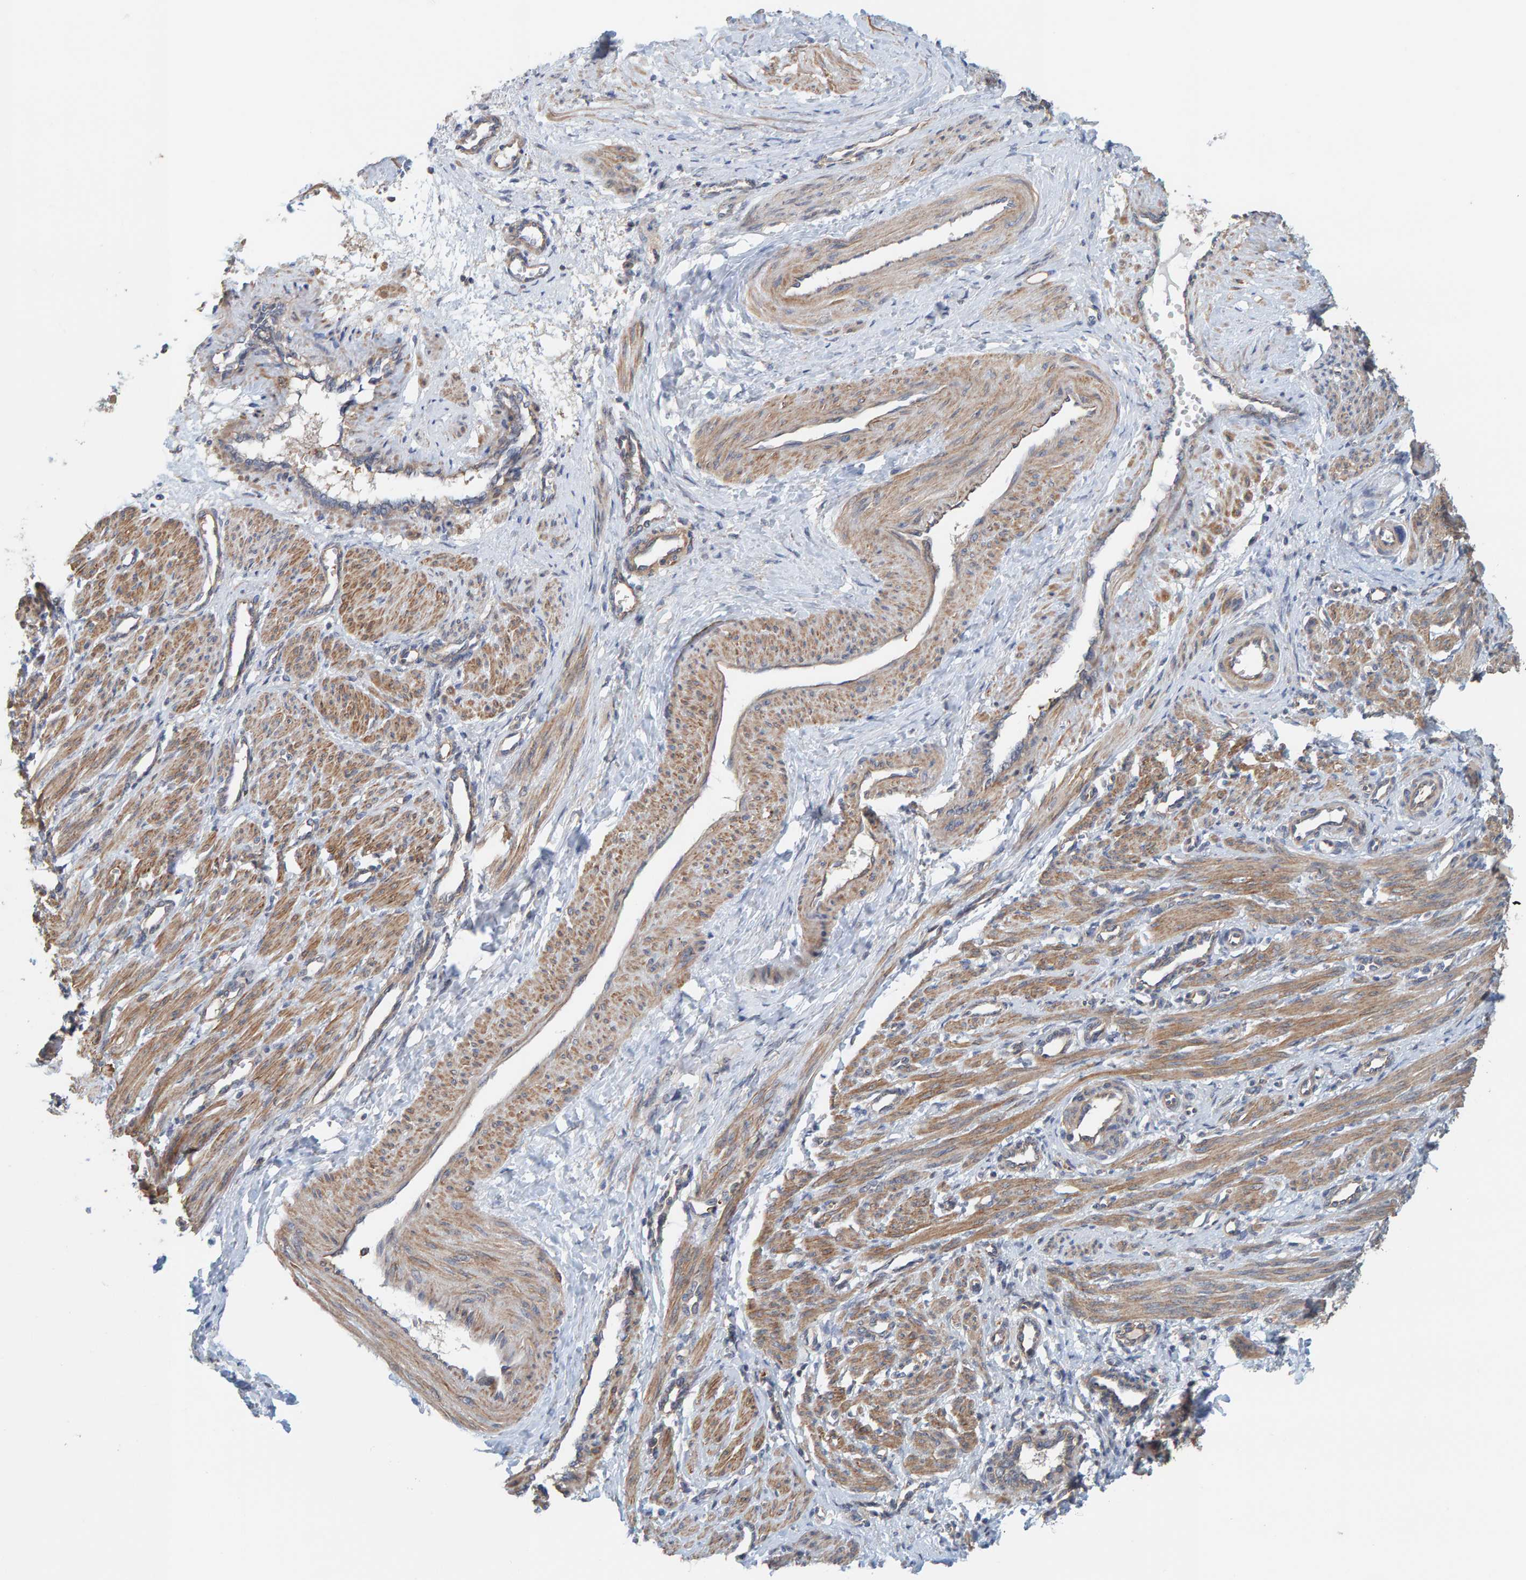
{"staining": {"intensity": "moderate", "quantity": ">75%", "location": "cytoplasmic/membranous"}, "tissue": "smooth muscle", "cell_type": "Smooth muscle cells", "image_type": "normal", "snomed": [{"axis": "morphology", "description": "Normal tissue, NOS"}, {"axis": "topography", "description": "Endometrium"}], "caption": "Protein expression analysis of normal human smooth muscle reveals moderate cytoplasmic/membranous expression in approximately >75% of smooth muscle cells. (brown staining indicates protein expression, while blue staining denotes nuclei).", "gene": "UBAP1", "patient": {"sex": "female", "age": 33}}